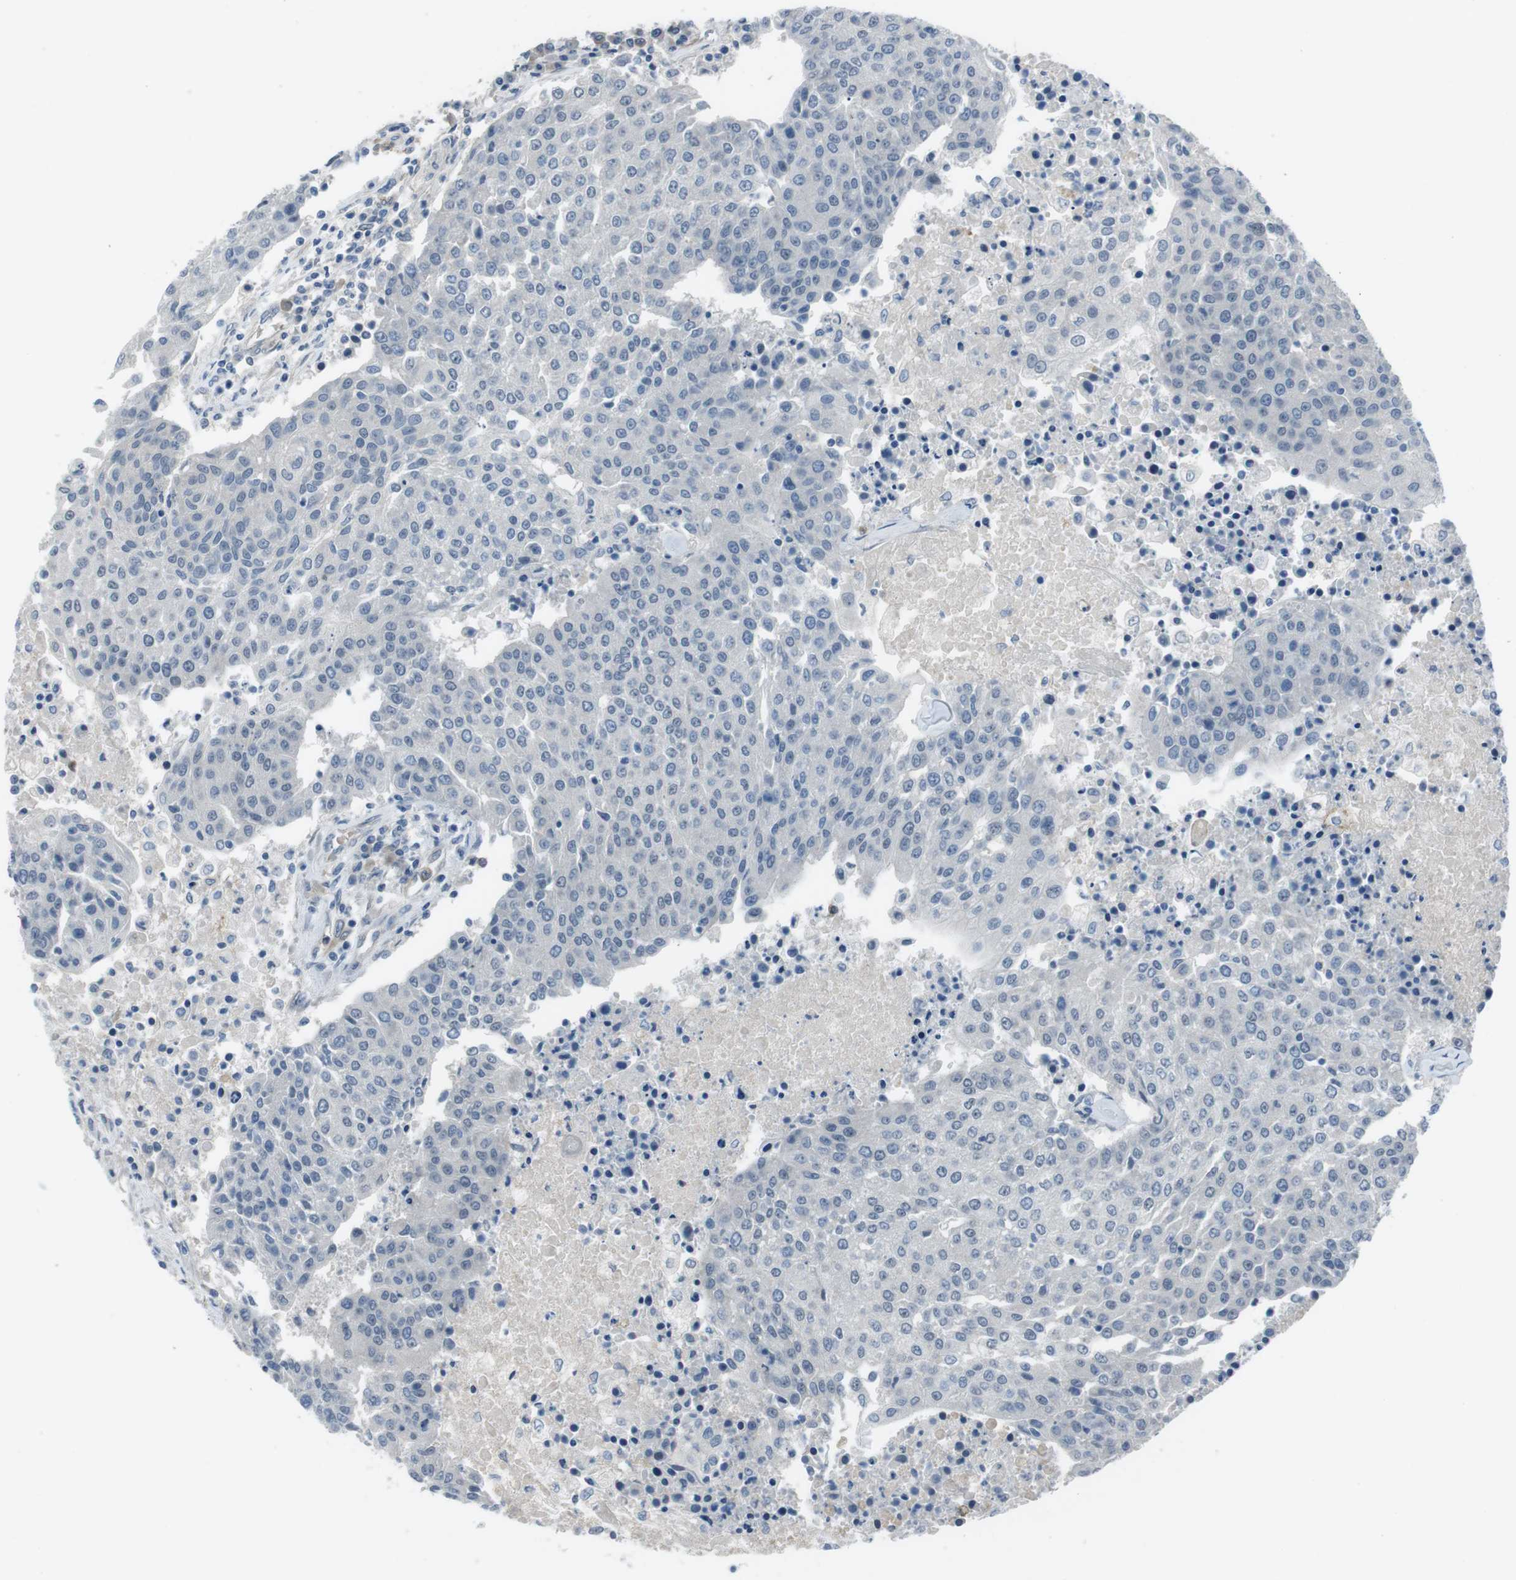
{"staining": {"intensity": "negative", "quantity": "none", "location": "none"}, "tissue": "urothelial cancer", "cell_type": "Tumor cells", "image_type": "cancer", "snomed": [{"axis": "morphology", "description": "Urothelial carcinoma, High grade"}, {"axis": "topography", "description": "Urinary bladder"}], "caption": "IHC photomicrograph of neoplastic tissue: urothelial cancer stained with DAB (3,3'-diaminobenzidine) demonstrates no significant protein positivity in tumor cells. (DAB immunohistochemistry (IHC) visualized using brightfield microscopy, high magnification).", "gene": "ANK2", "patient": {"sex": "female", "age": 85}}